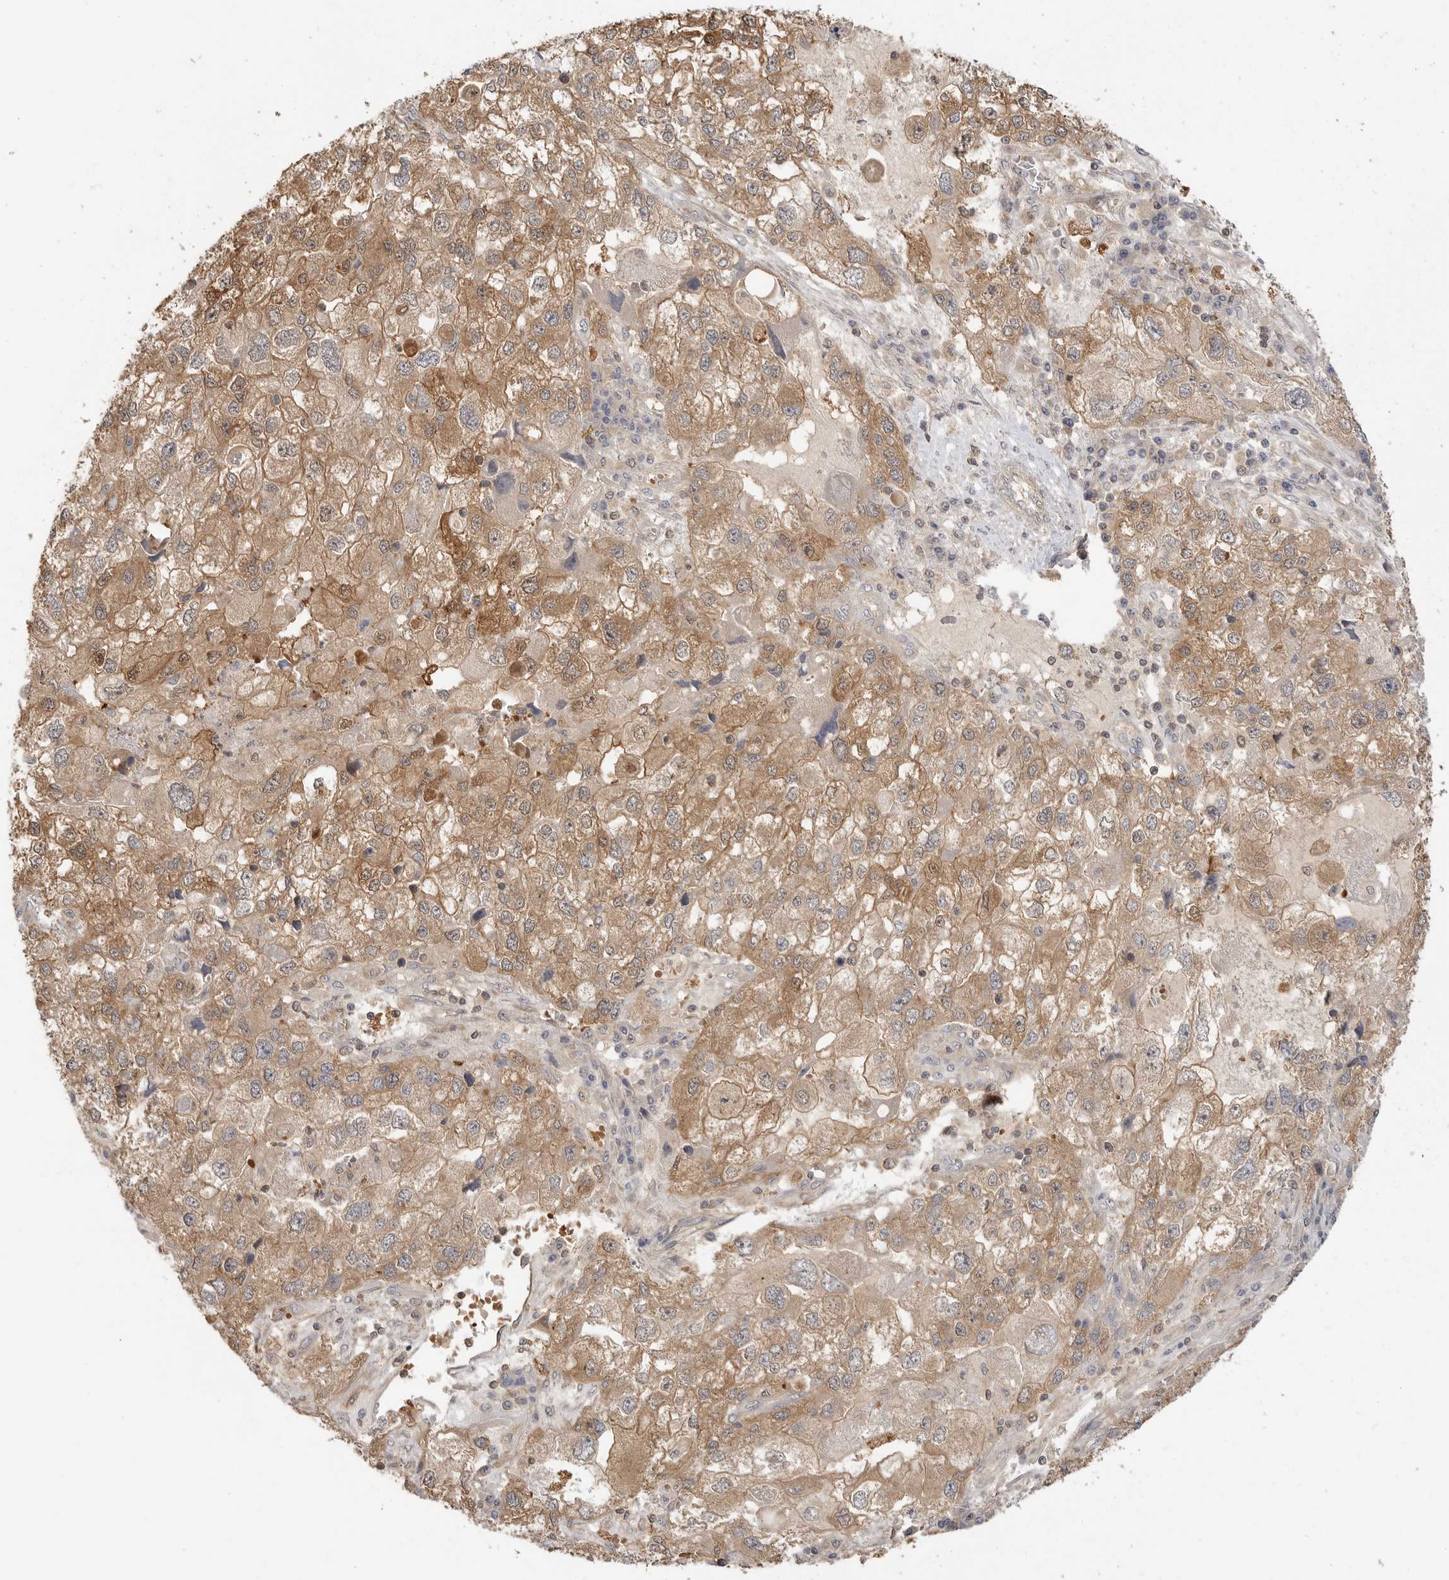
{"staining": {"intensity": "moderate", "quantity": ">75%", "location": "cytoplasmic/membranous"}, "tissue": "endometrial cancer", "cell_type": "Tumor cells", "image_type": "cancer", "snomed": [{"axis": "morphology", "description": "Adenocarcinoma, NOS"}, {"axis": "topography", "description": "Endometrium"}], "caption": "A medium amount of moderate cytoplasmic/membranous staining is appreciated in about >75% of tumor cells in endometrial cancer tissue. (Brightfield microscopy of DAB IHC at high magnification).", "gene": "CLDN12", "patient": {"sex": "female", "age": 49}}